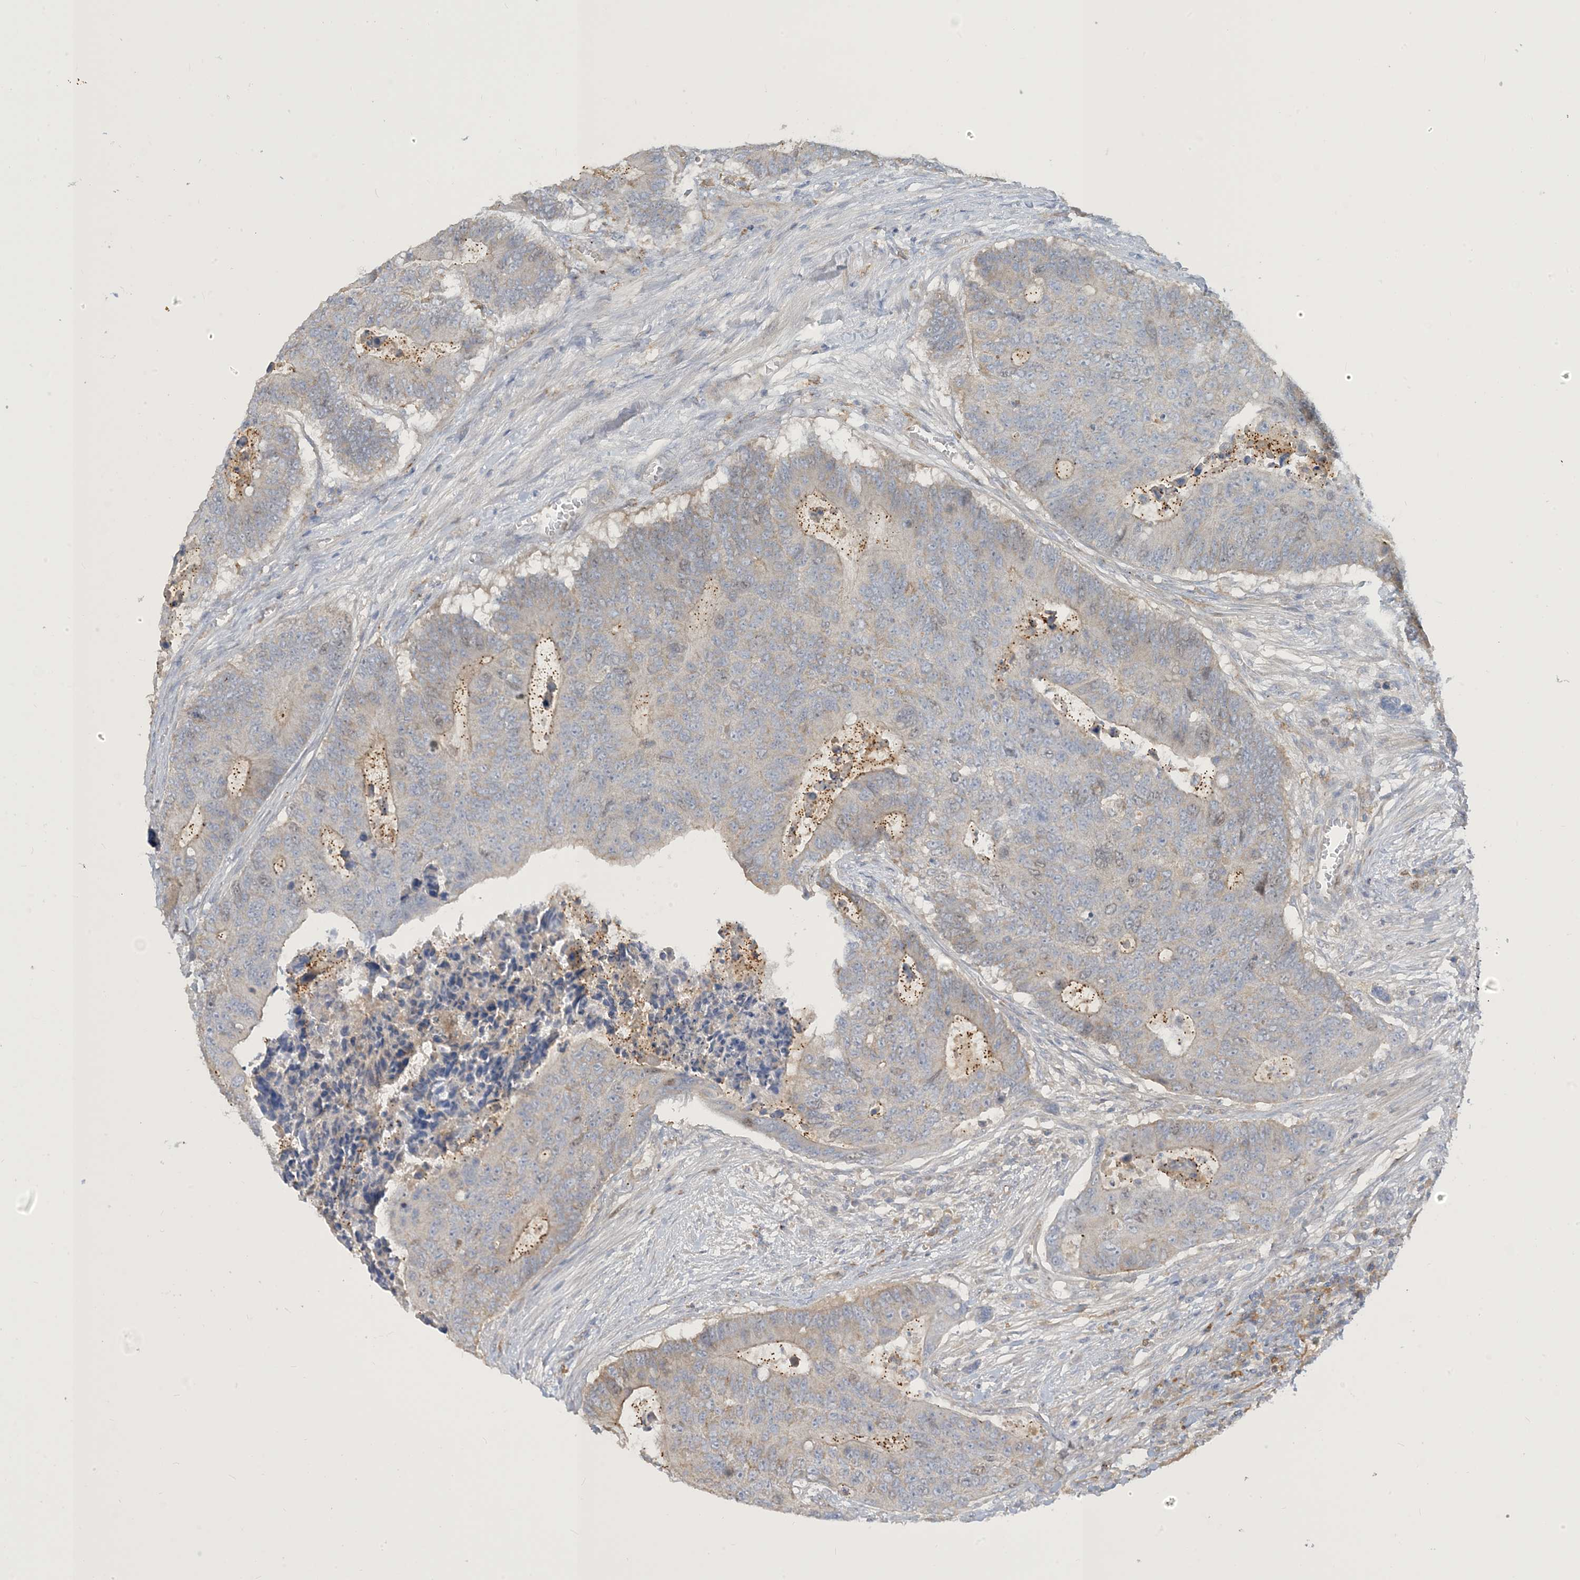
{"staining": {"intensity": "weak", "quantity": "<25%", "location": "cytoplasmic/membranous"}, "tissue": "colorectal cancer", "cell_type": "Tumor cells", "image_type": "cancer", "snomed": [{"axis": "morphology", "description": "Adenocarcinoma, NOS"}, {"axis": "topography", "description": "Colon"}], "caption": "Immunohistochemistry (IHC) micrograph of human colorectal cancer stained for a protein (brown), which reveals no expression in tumor cells. (DAB IHC, high magnification).", "gene": "PEAR1", "patient": {"sex": "male", "age": 87}}